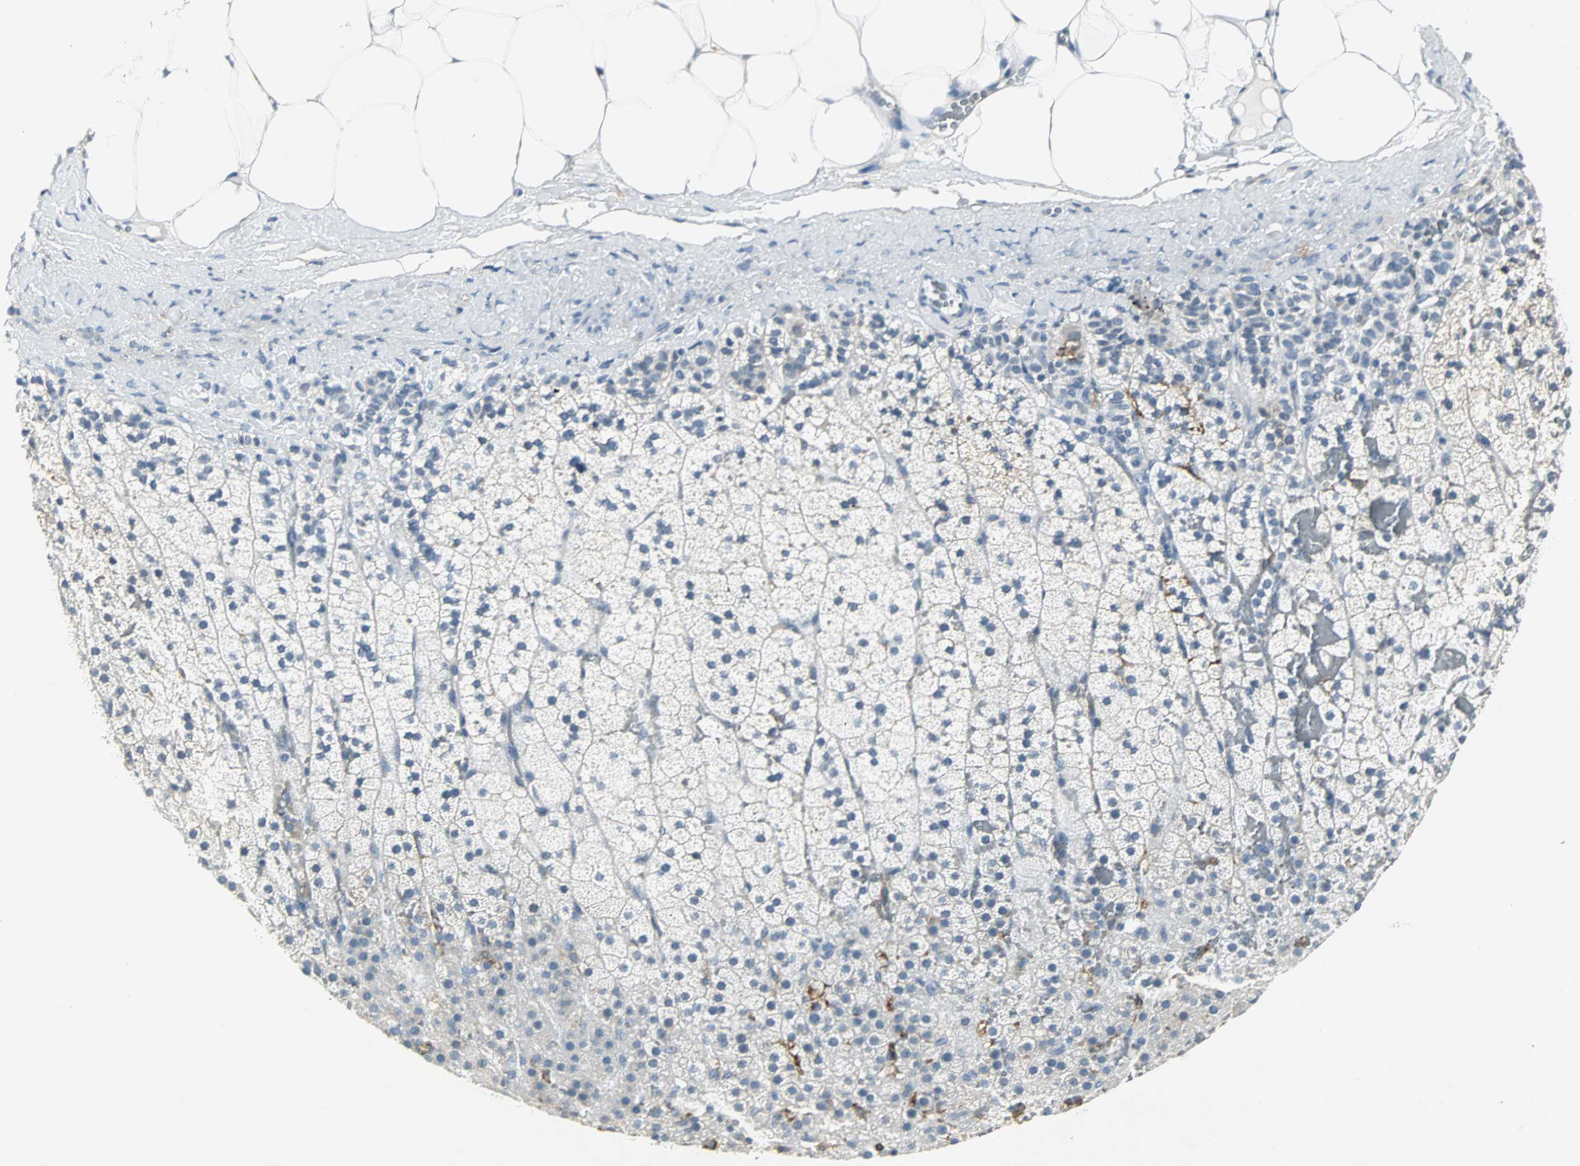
{"staining": {"intensity": "moderate", "quantity": "<25%", "location": "cytoplasmic/membranous"}, "tissue": "adrenal gland", "cell_type": "Glandular cells", "image_type": "normal", "snomed": [{"axis": "morphology", "description": "Normal tissue, NOS"}, {"axis": "topography", "description": "Adrenal gland"}], "caption": "Moderate cytoplasmic/membranous staining for a protein is appreciated in about <25% of glandular cells of unremarkable adrenal gland using IHC.", "gene": "SLC2A5", "patient": {"sex": "male", "age": 35}}